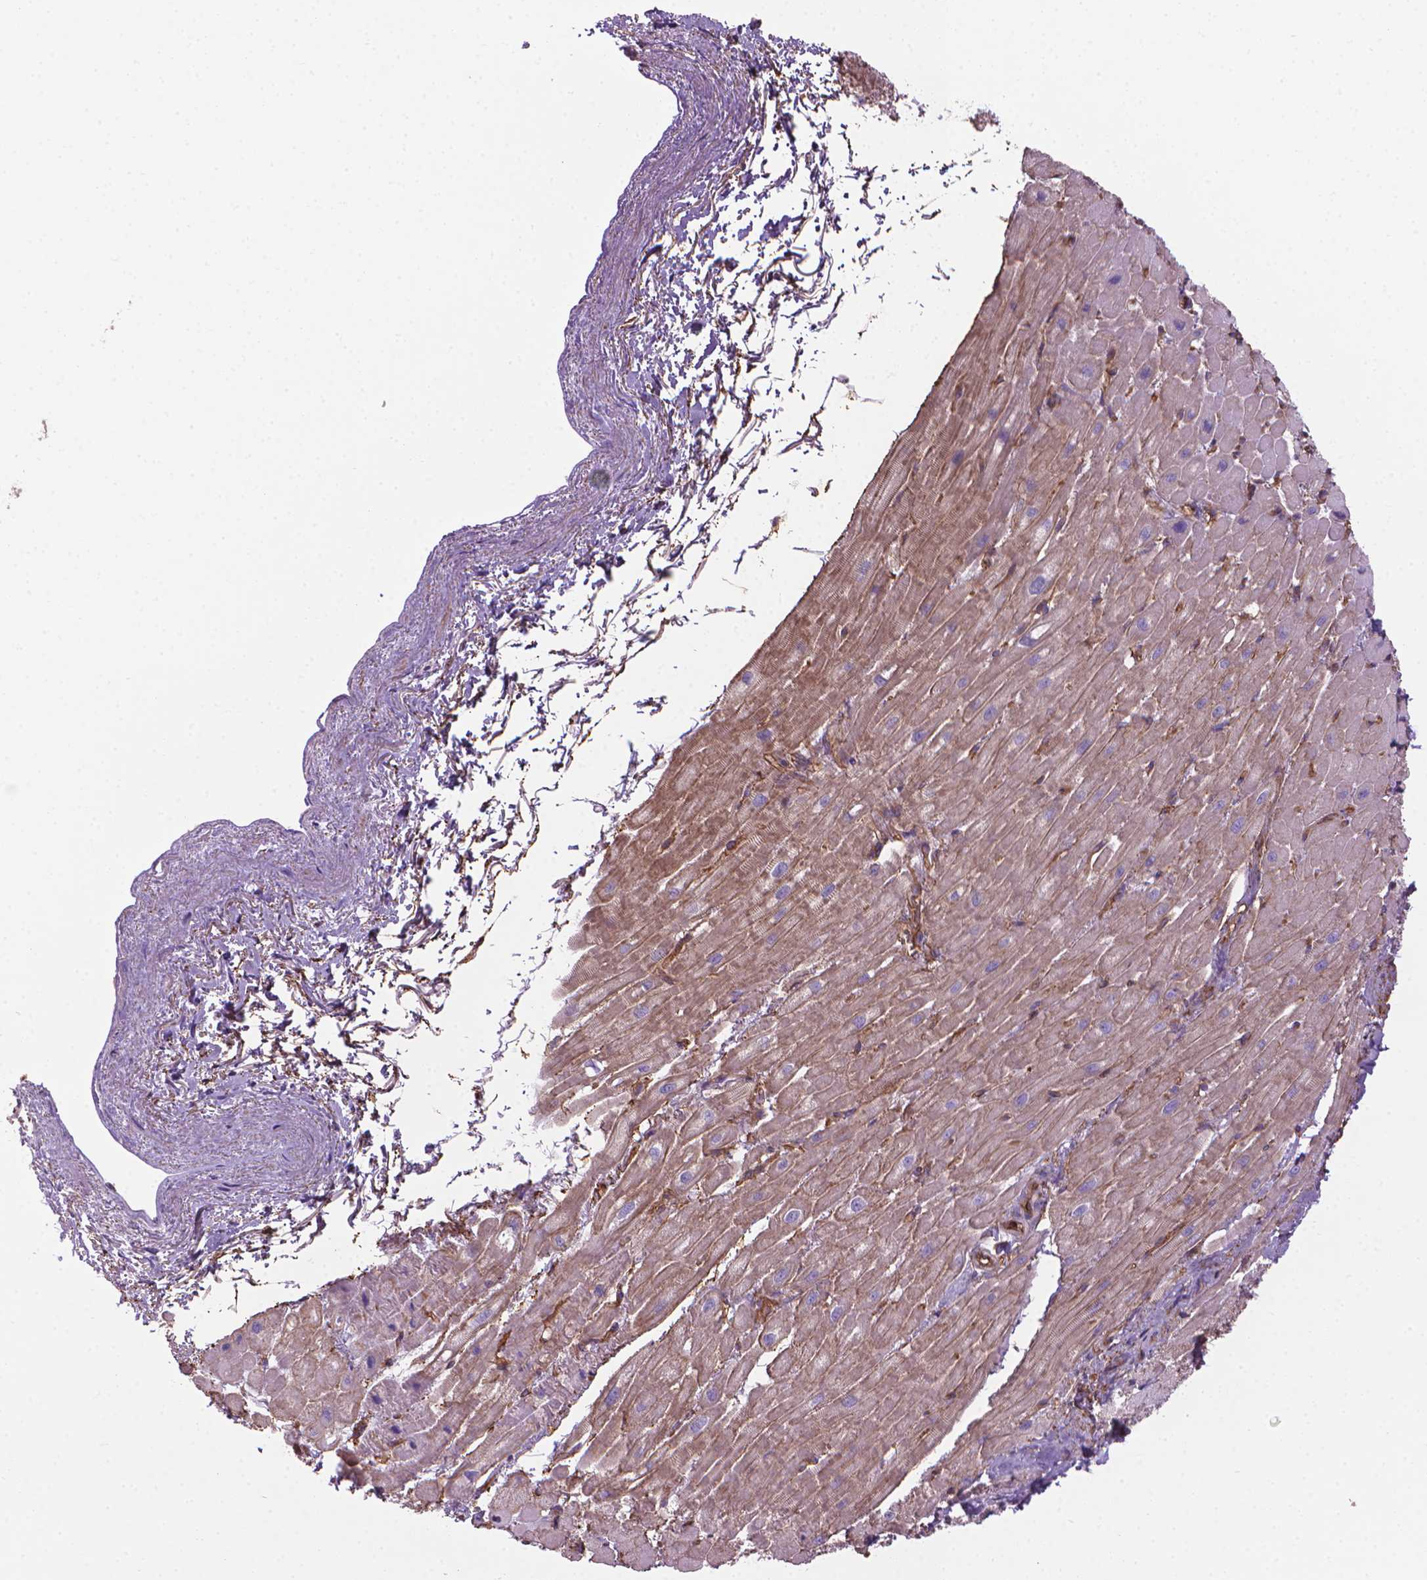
{"staining": {"intensity": "moderate", "quantity": ">75%", "location": "cytoplasmic/membranous"}, "tissue": "heart muscle", "cell_type": "Cardiomyocytes", "image_type": "normal", "snomed": [{"axis": "morphology", "description": "Normal tissue, NOS"}, {"axis": "topography", "description": "Heart"}], "caption": "Protein expression analysis of benign heart muscle displays moderate cytoplasmic/membranous expression in about >75% of cardiomyocytes.", "gene": "TENT5A", "patient": {"sex": "male", "age": 62}}